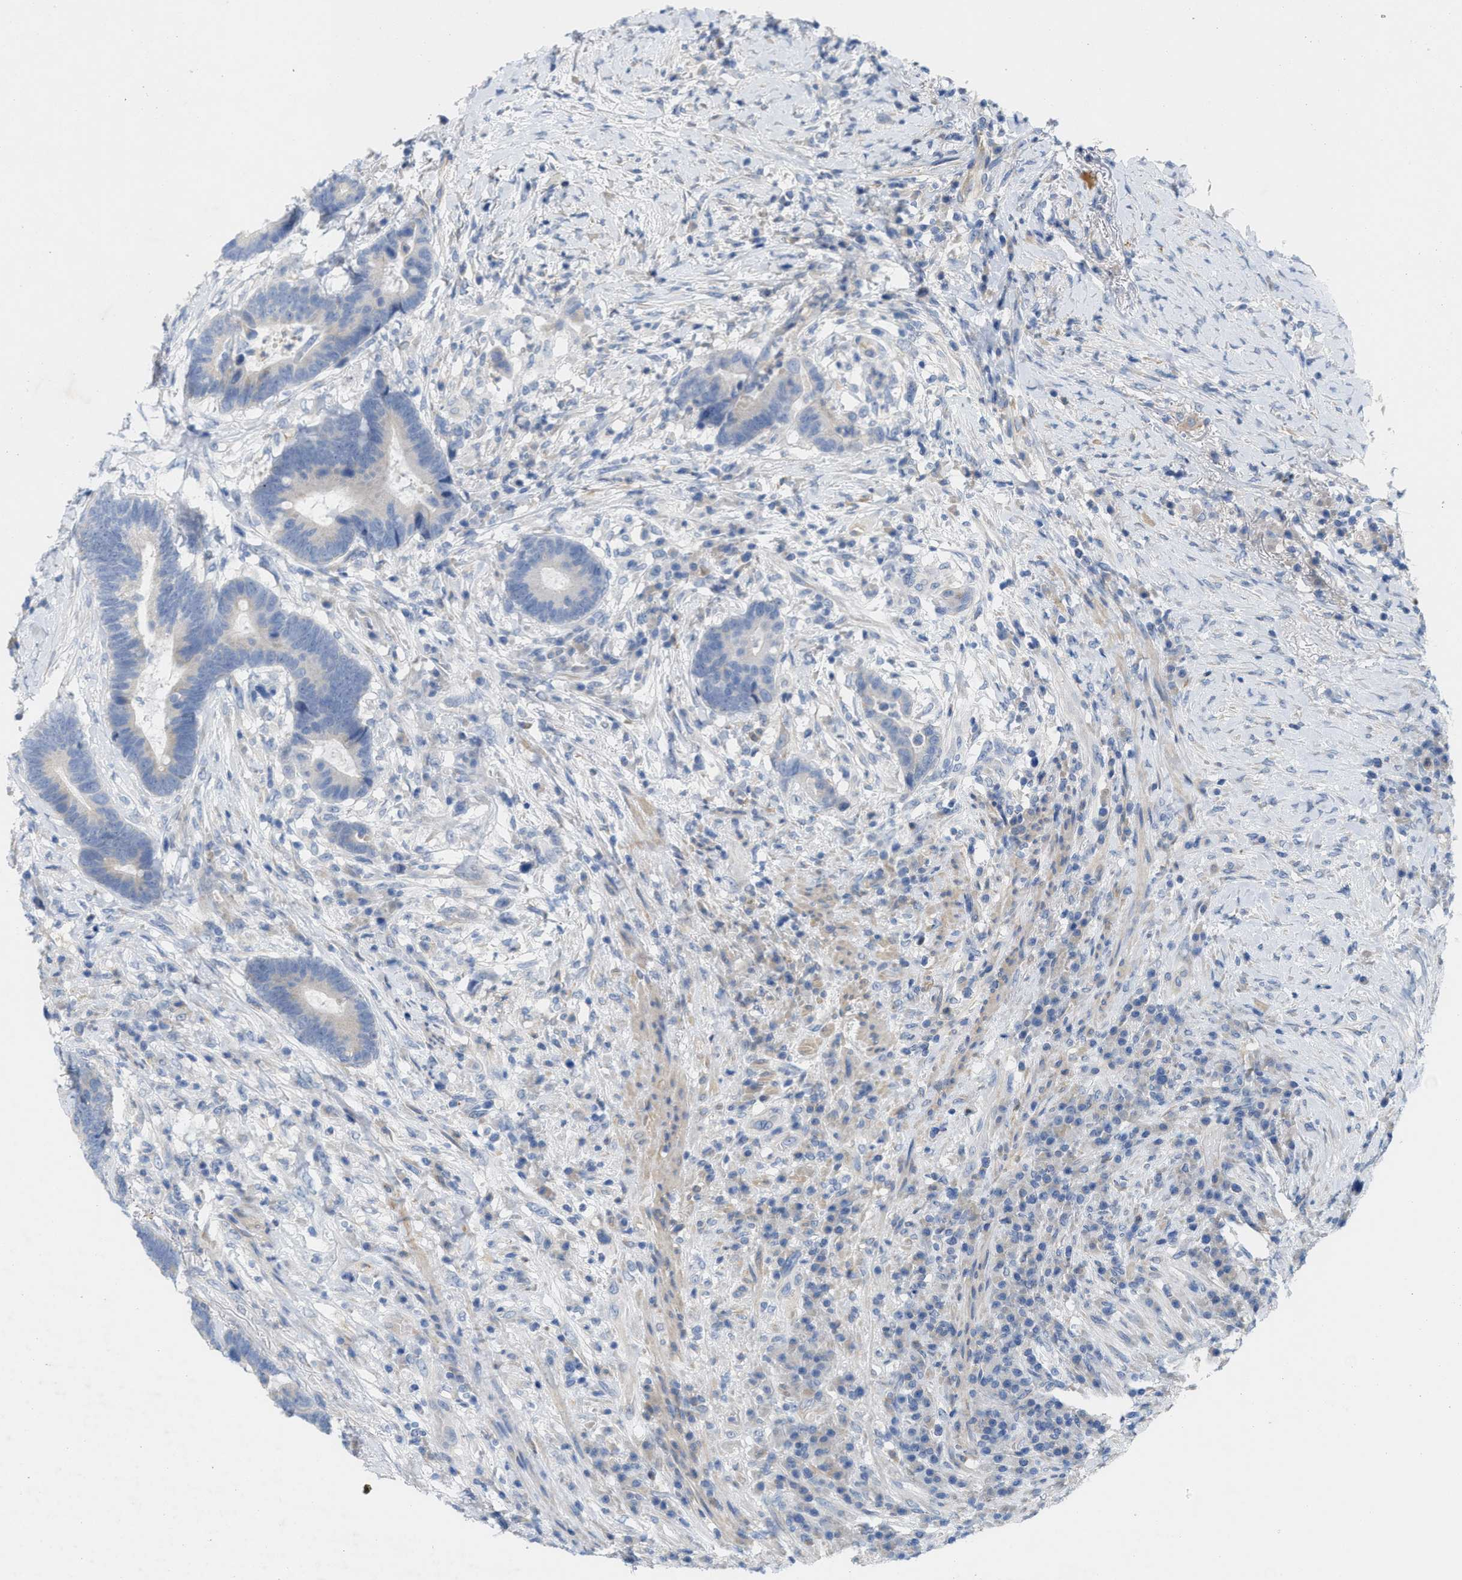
{"staining": {"intensity": "negative", "quantity": "none", "location": "none"}, "tissue": "colorectal cancer", "cell_type": "Tumor cells", "image_type": "cancer", "snomed": [{"axis": "morphology", "description": "Adenocarcinoma, NOS"}, {"axis": "topography", "description": "Rectum"}], "caption": "Colorectal cancer (adenocarcinoma) was stained to show a protein in brown. There is no significant staining in tumor cells.", "gene": "CPA2", "patient": {"sex": "female", "age": 89}}